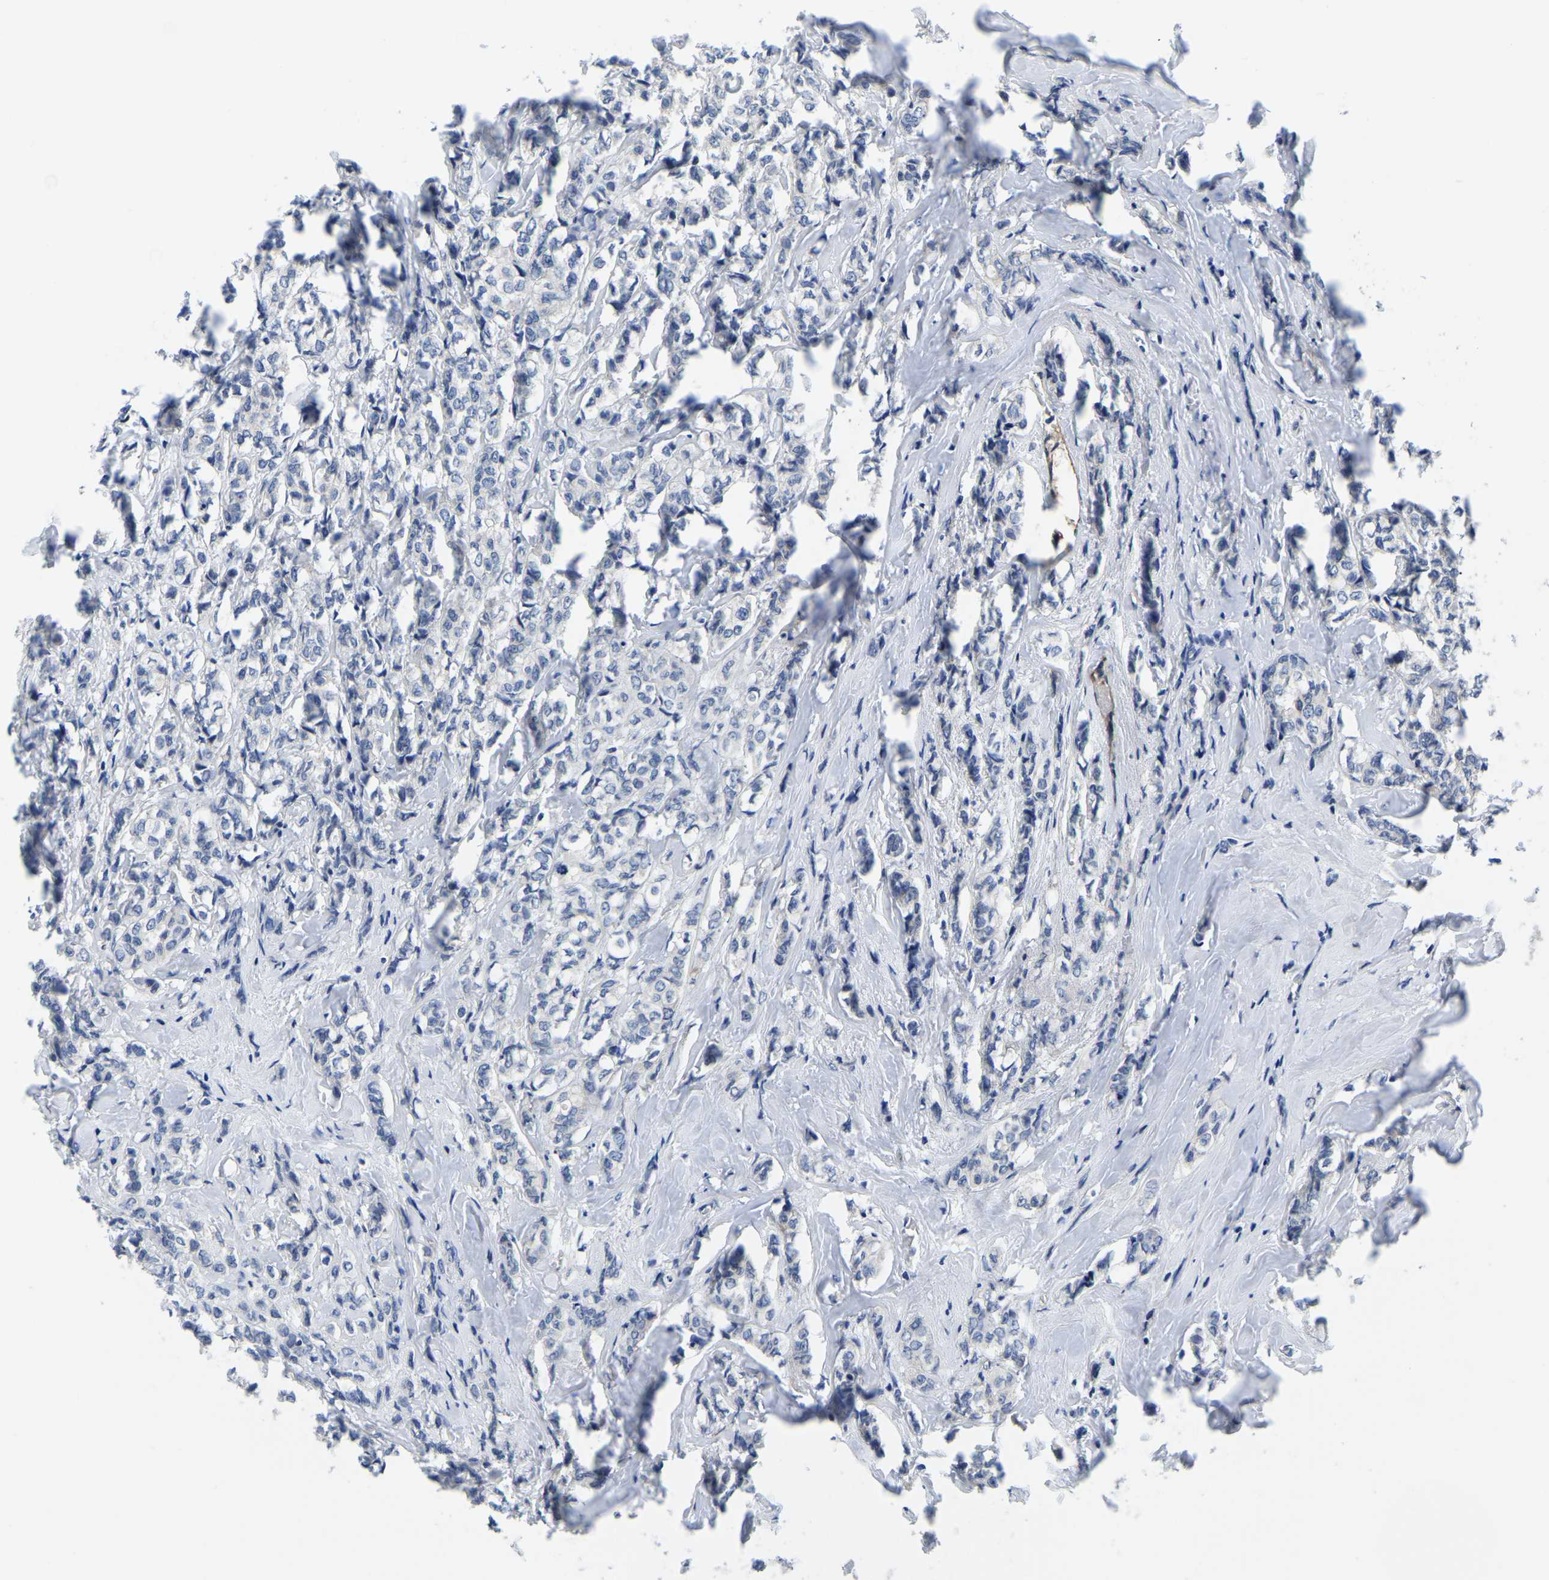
{"staining": {"intensity": "negative", "quantity": "none", "location": "none"}, "tissue": "breast cancer", "cell_type": "Tumor cells", "image_type": "cancer", "snomed": [{"axis": "morphology", "description": "Lobular carcinoma"}, {"axis": "topography", "description": "Breast"}], "caption": "Breast lobular carcinoma was stained to show a protein in brown. There is no significant positivity in tumor cells.", "gene": "ITGA2", "patient": {"sex": "female", "age": 60}}